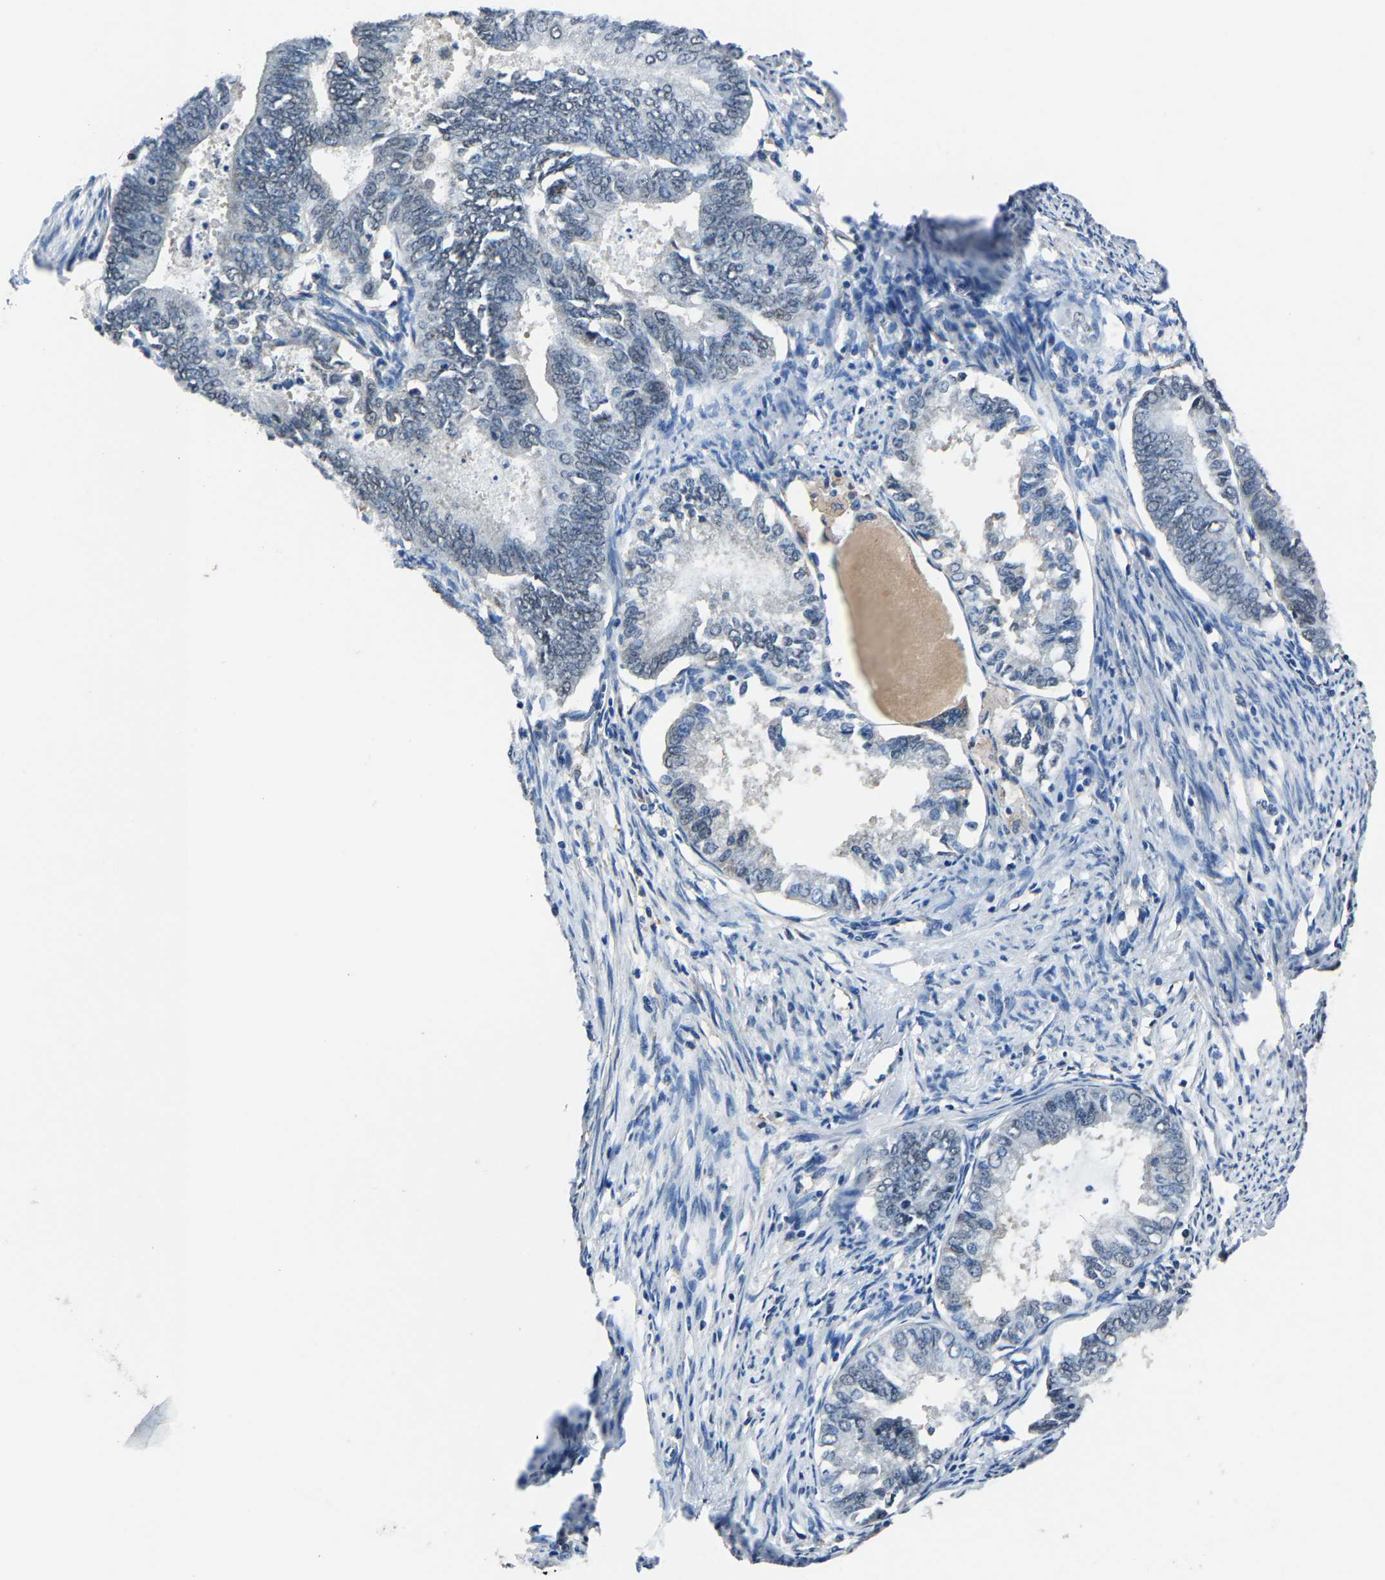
{"staining": {"intensity": "negative", "quantity": "none", "location": "none"}, "tissue": "endometrial cancer", "cell_type": "Tumor cells", "image_type": "cancer", "snomed": [{"axis": "morphology", "description": "Adenocarcinoma, NOS"}, {"axis": "topography", "description": "Endometrium"}], "caption": "Tumor cells are negative for protein expression in human endometrial cancer.", "gene": "STRBP", "patient": {"sex": "female", "age": 86}}